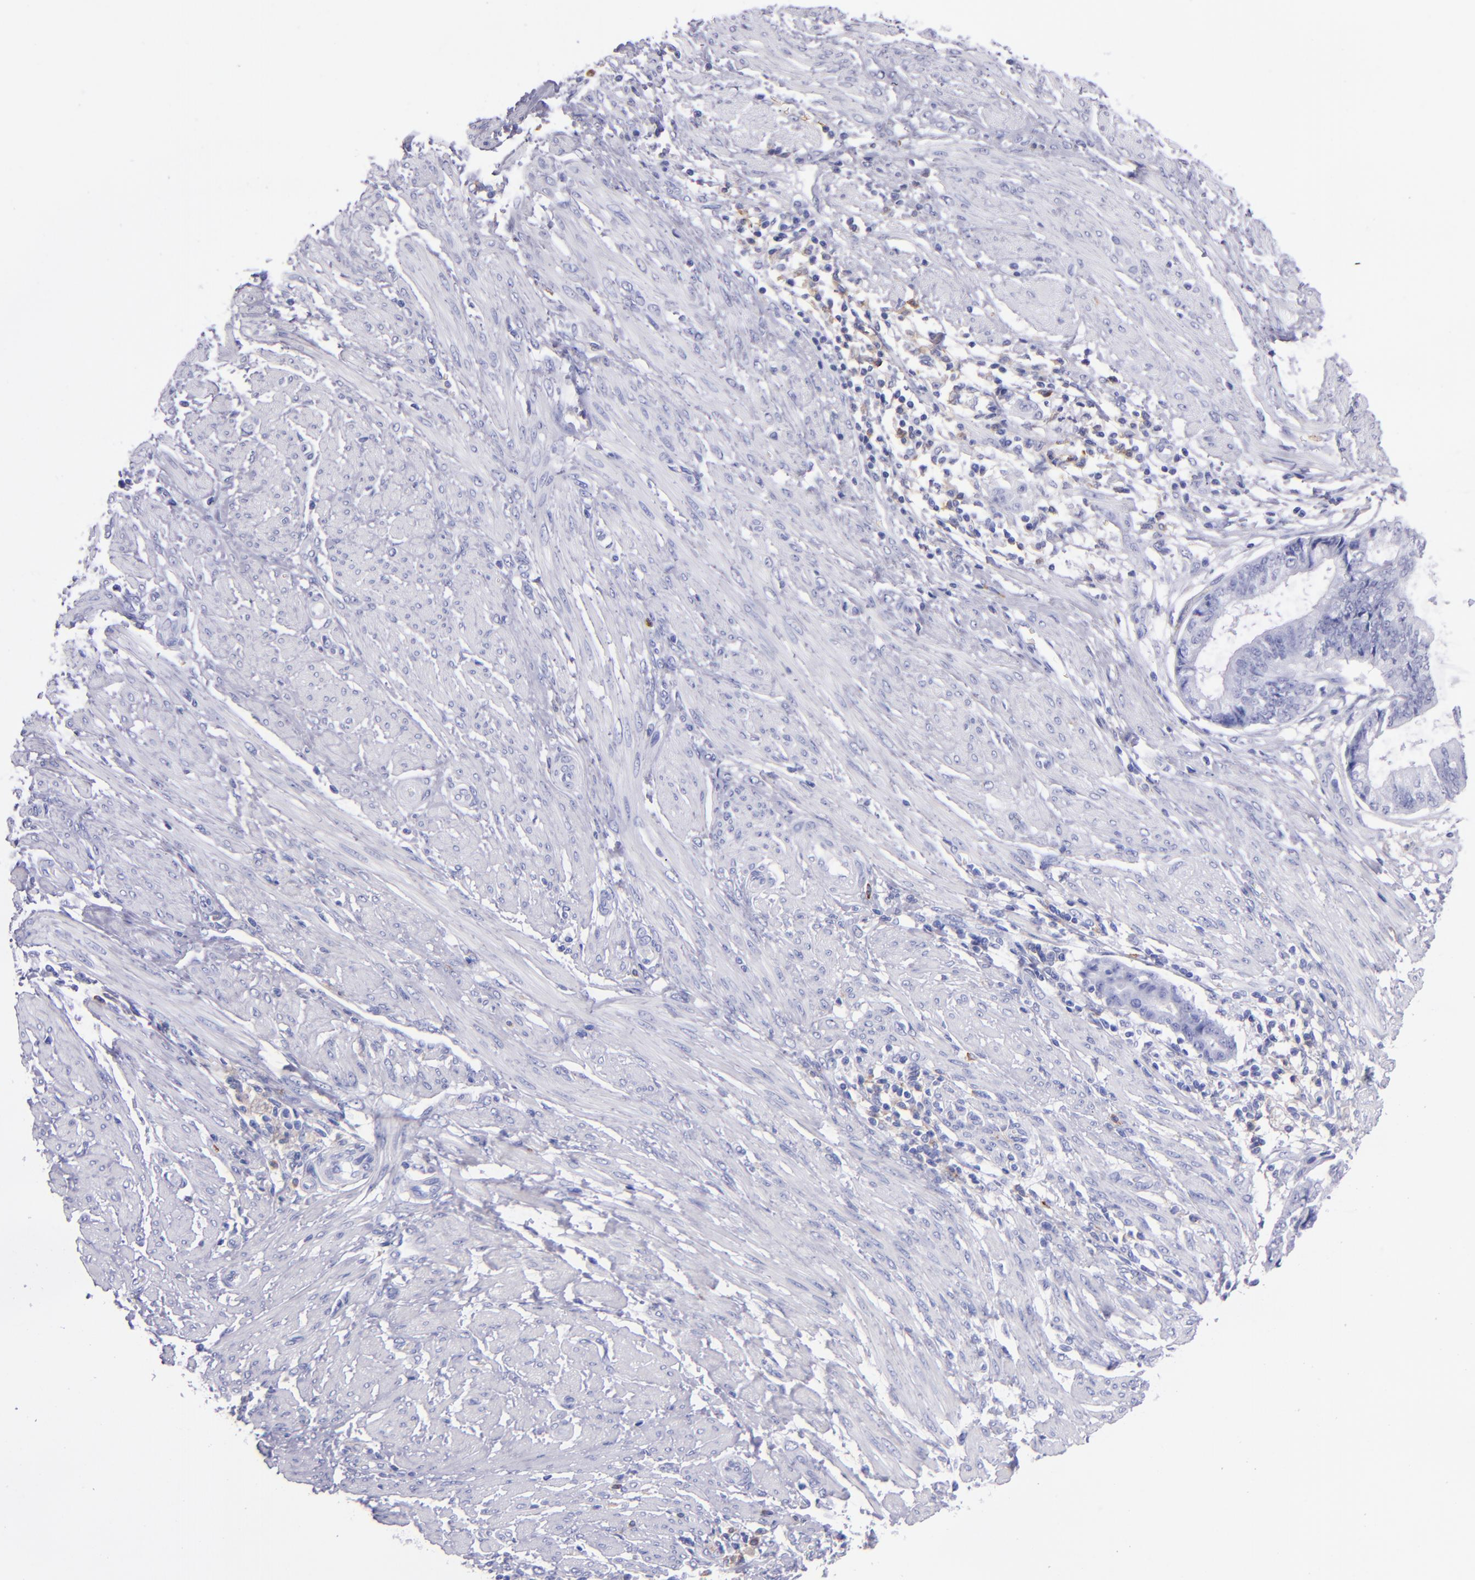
{"staining": {"intensity": "negative", "quantity": "none", "location": "none"}, "tissue": "endometrial cancer", "cell_type": "Tumor cells", "image_type": "cancer", "snomed": [{"axis": "morphology", "description": "Adenocarcinoma, NOS"}, {"axis": "topography", "description": "Endometrium"}], "caption": "Immunohistochemical staining of endometrial cancer (adenocarcinoma) reveals no significant expression in tumor cells.", "gene": "CR1", "patient": {"sex": "female", "age": 63}}